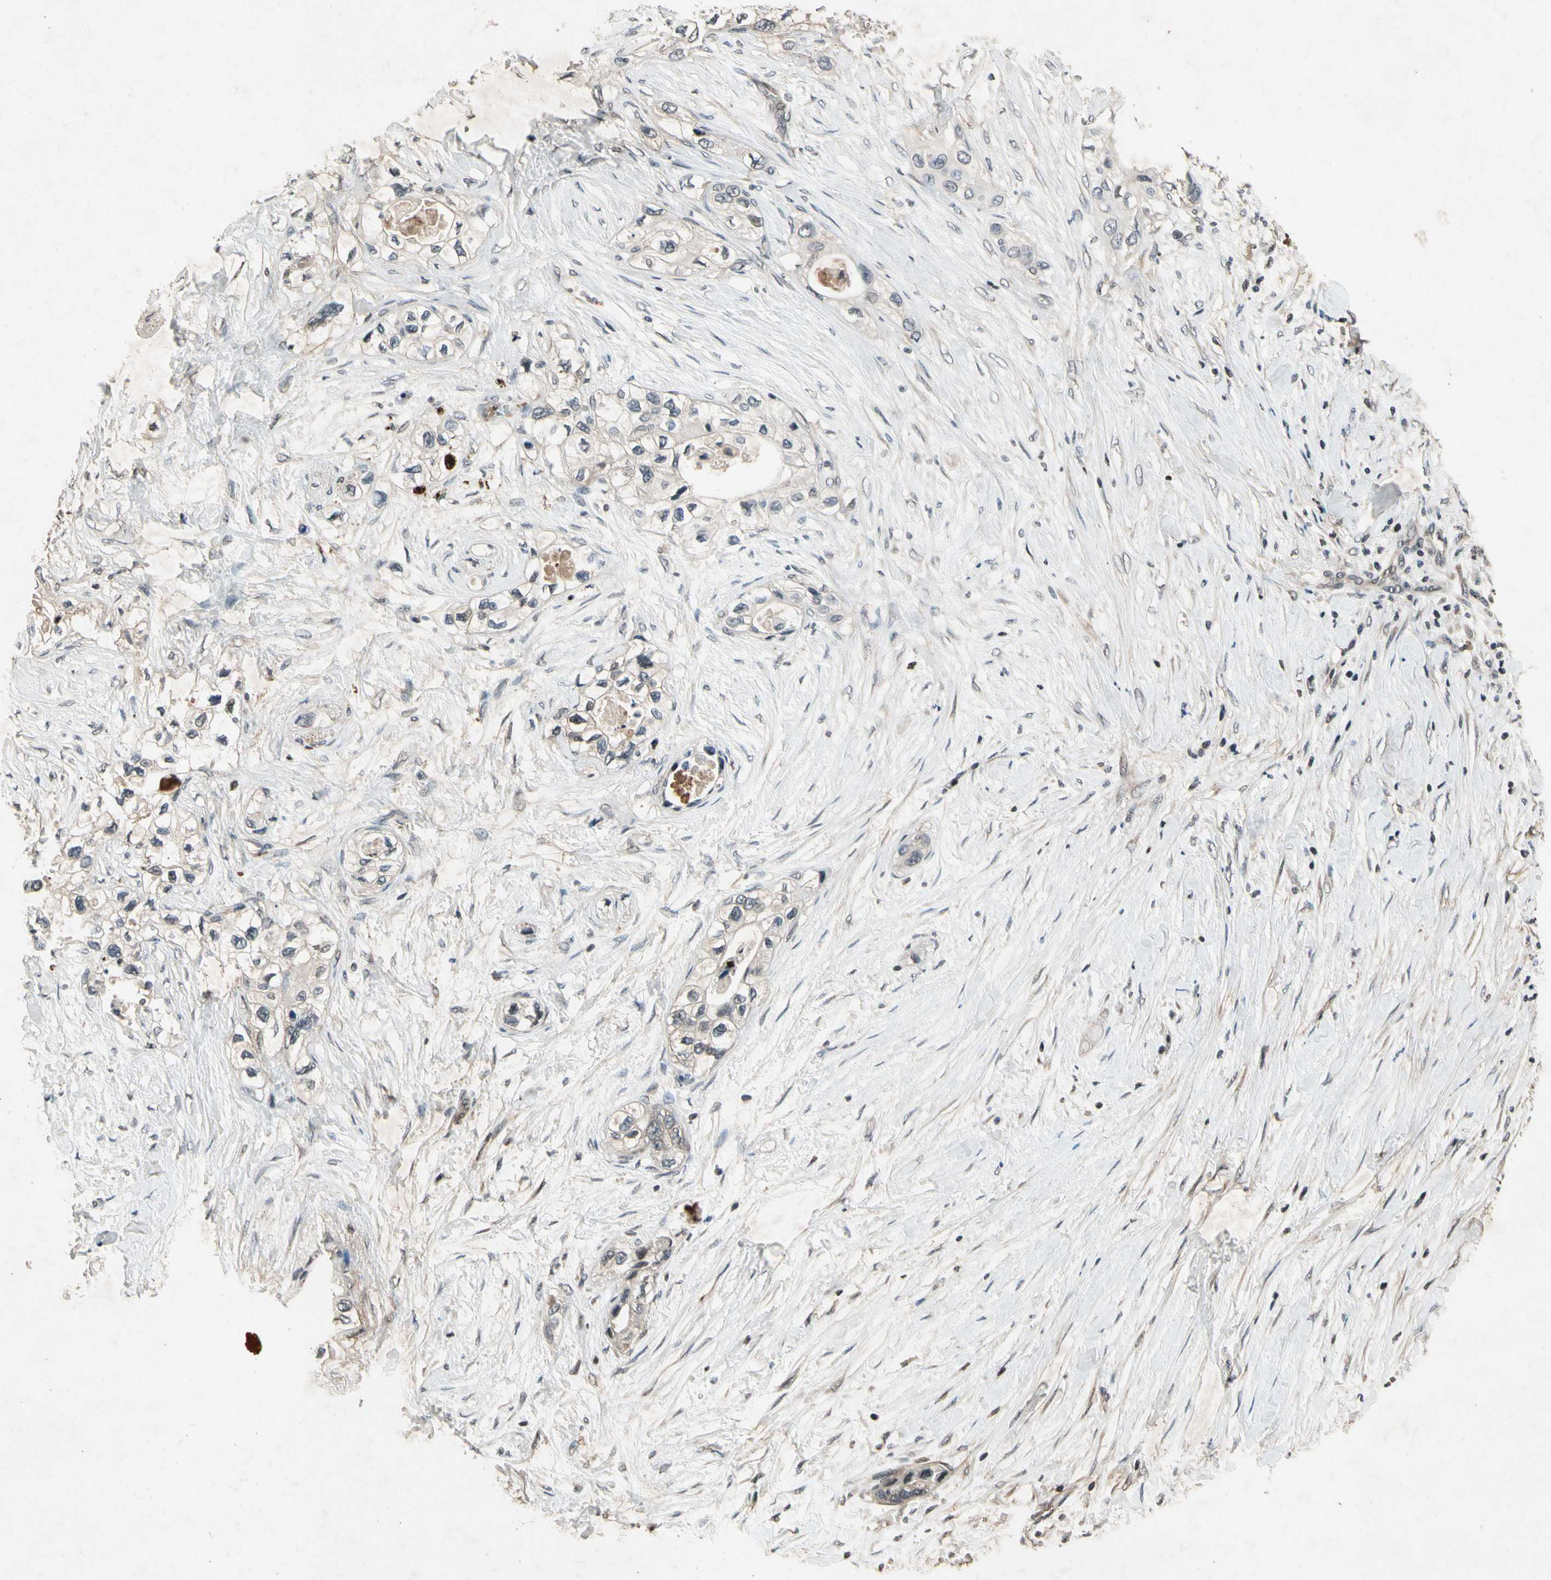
{"staining": {"intensity": "weak", "quantity": "<25%", "location": "cytoplasmic/membranous"}, "tissue": "pancreatic cancer", "cell_type": "Tumor cells", "image_type": "cancer", "snomed": [{"axis": "morphology", "description": "Adenocarcinoma, NOS"}, {"axis": "topography", "description": "Pancreas"}], "caption": "Micrograph shows no protein expression in tumor cells of pancreatic cancer tissue. (Brightfield microscopy of DAB immunohistochemistry at high magnification).", "gene": "DPY19L3", "patient": {"sex": "female", "age": 70}}